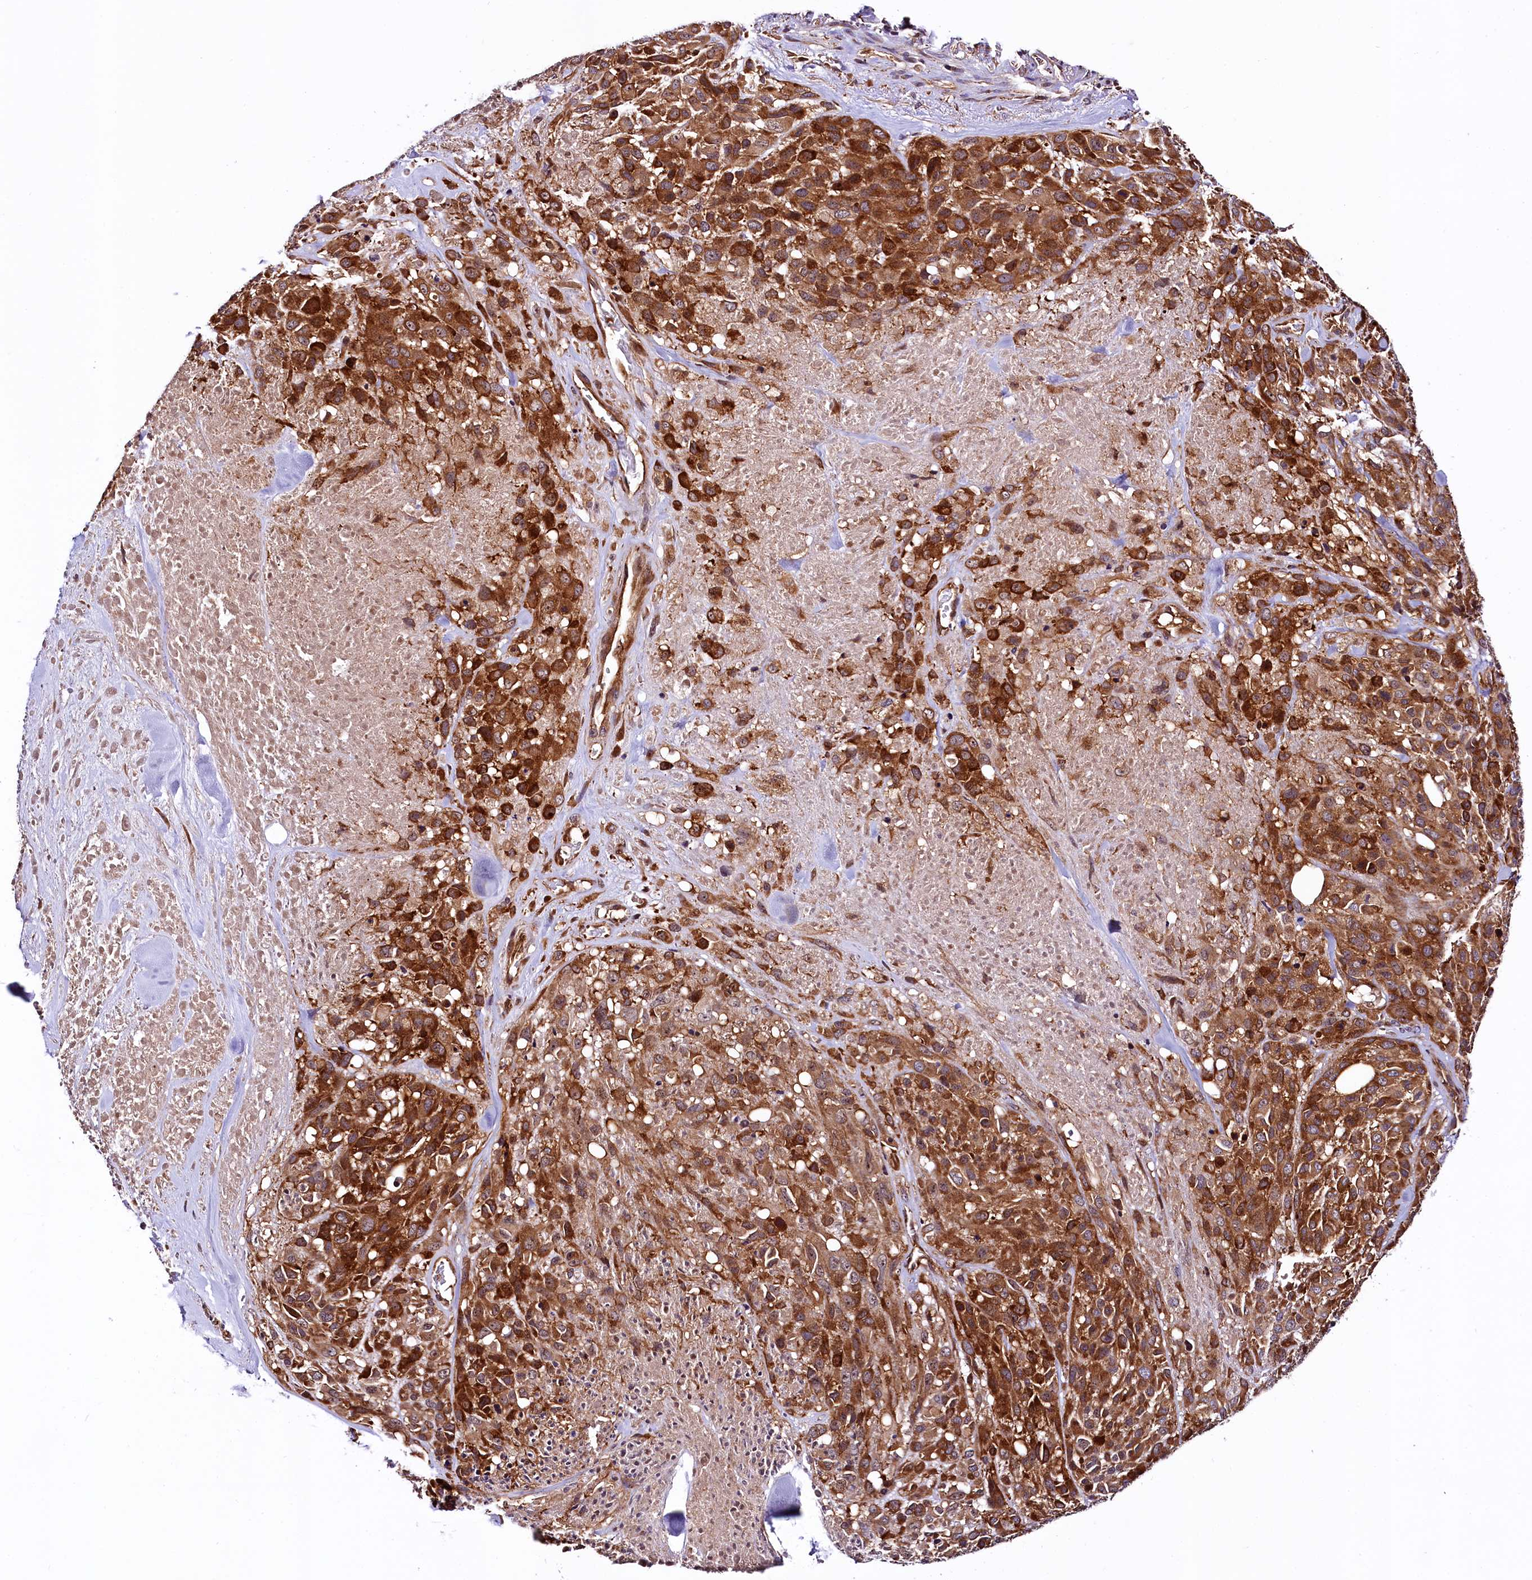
{"staining": {"intensity": "strong", "quantity": ">75%", "location": "cytoplasmic/membranous"}, "tissue": "melanoma", "cell_type": "Tumor cells", "image_type": "cancer", "snomed": [{"axis": "morphology", "description": "Malignant melanoma, Metastatic site"}, {"axis": "topography", "description": "Skin"}], "caption": "Malignant melanoma (metastatic site) stained with IHC shows strong cytoplasmic/membranous positivity in approximately >75% of tumor cells.", "gene": "VPS35", "patient": {"sex": "female", "age": 81}}